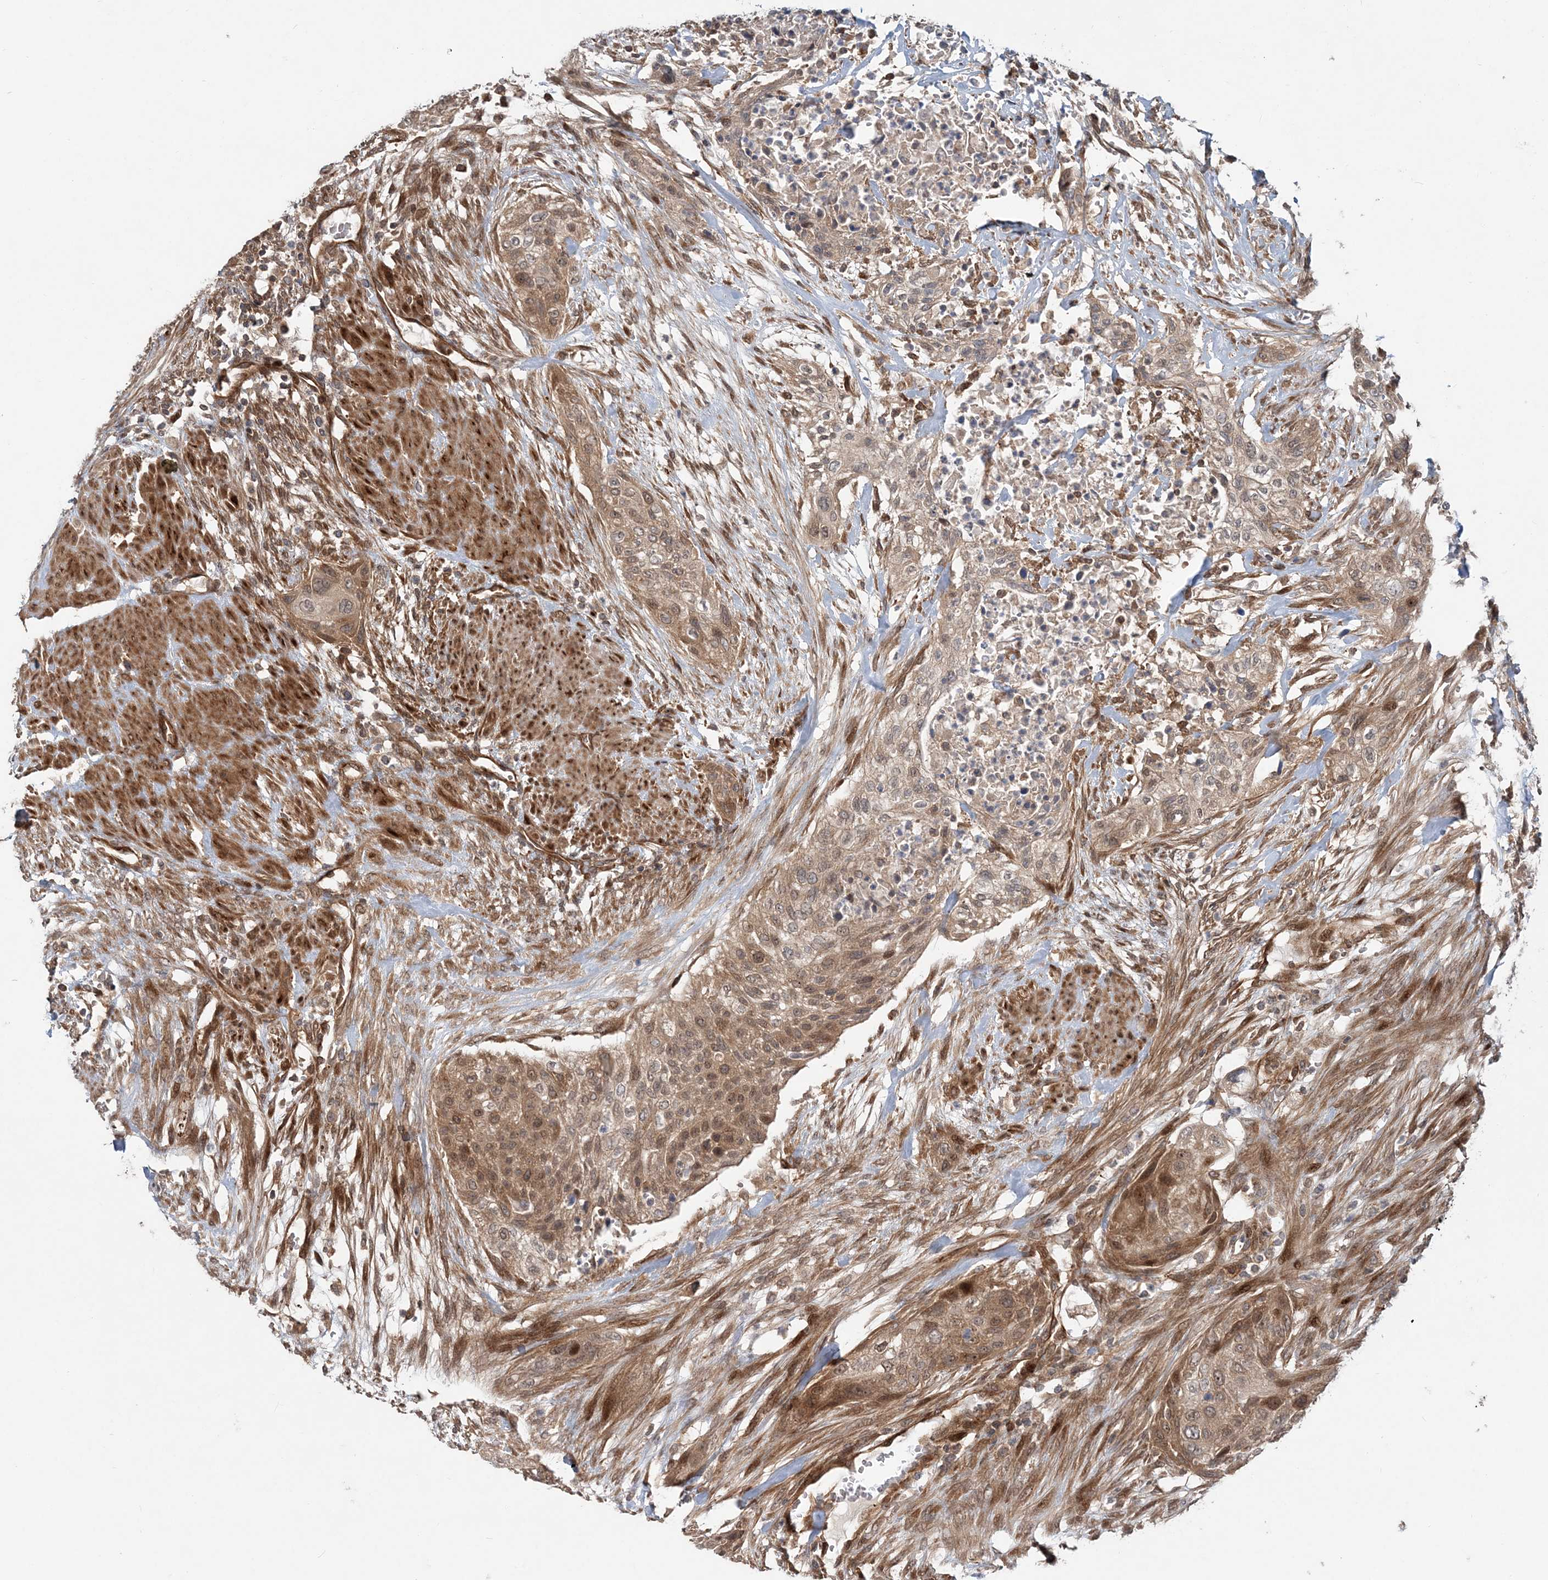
{"staining": {"intensity": "moderate", "quantity": ">75%", "location": "cytoplasmic/membranous,nuclear"}, "tissue": "urothelial cancer", "cell_type": "Tumor cells", "image_type": "cancer", "snomed": [{"axis": "morphology", "description": "Urothelial carcinoma, High grade"}, {"axis": "topography", "description": "Urinary bladder"}], "caption": "DAB immunohistochemical staining of urothelial cancer exhibits moderate cytoplasmic/membranous and nuclear protein staining in approximately >75% of tumor cells.", "gene": "GEMIN5", "patient": {"sex": "male", "age": 35}}